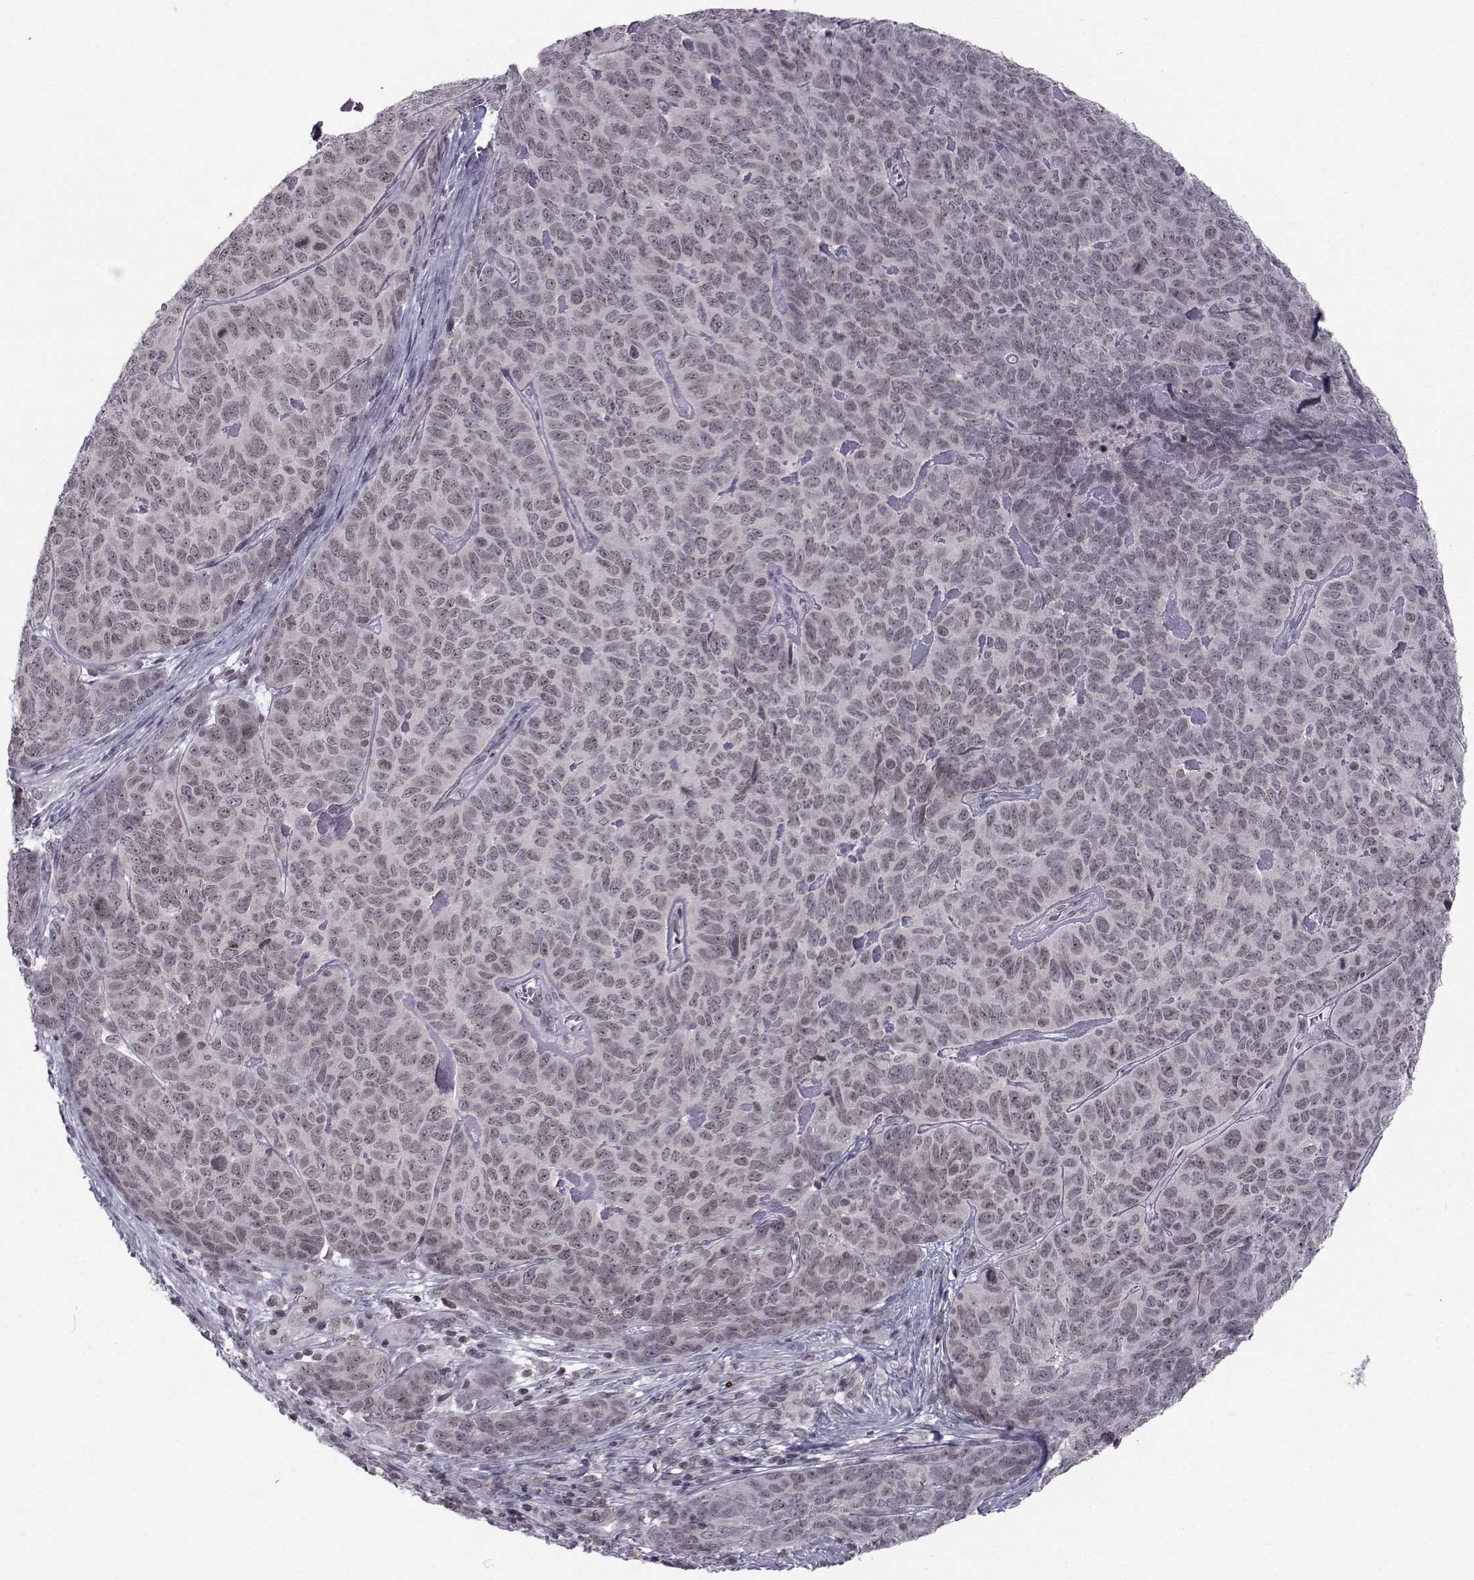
{"staining": {"intensity": "negative", "quantity": "none", "location": "none"}, "tissue": "skin cancer", "cell_type": "Tumor cells", "image_type": "cancer", "snomed": [{"axis": "morphology", "description": "Squamous cell carcinoma, NOS"}, {"axis": "topography", "description": "Skin"}, {"axis": "topography", "description": "Anal"}], "caption": "Immunohistochemistry of human squamous cell carcinoma (skin) reveals no positivity in tumor cells.", "gene": "MARCHF4", "patient": {"sex": "female", "age": 51}}